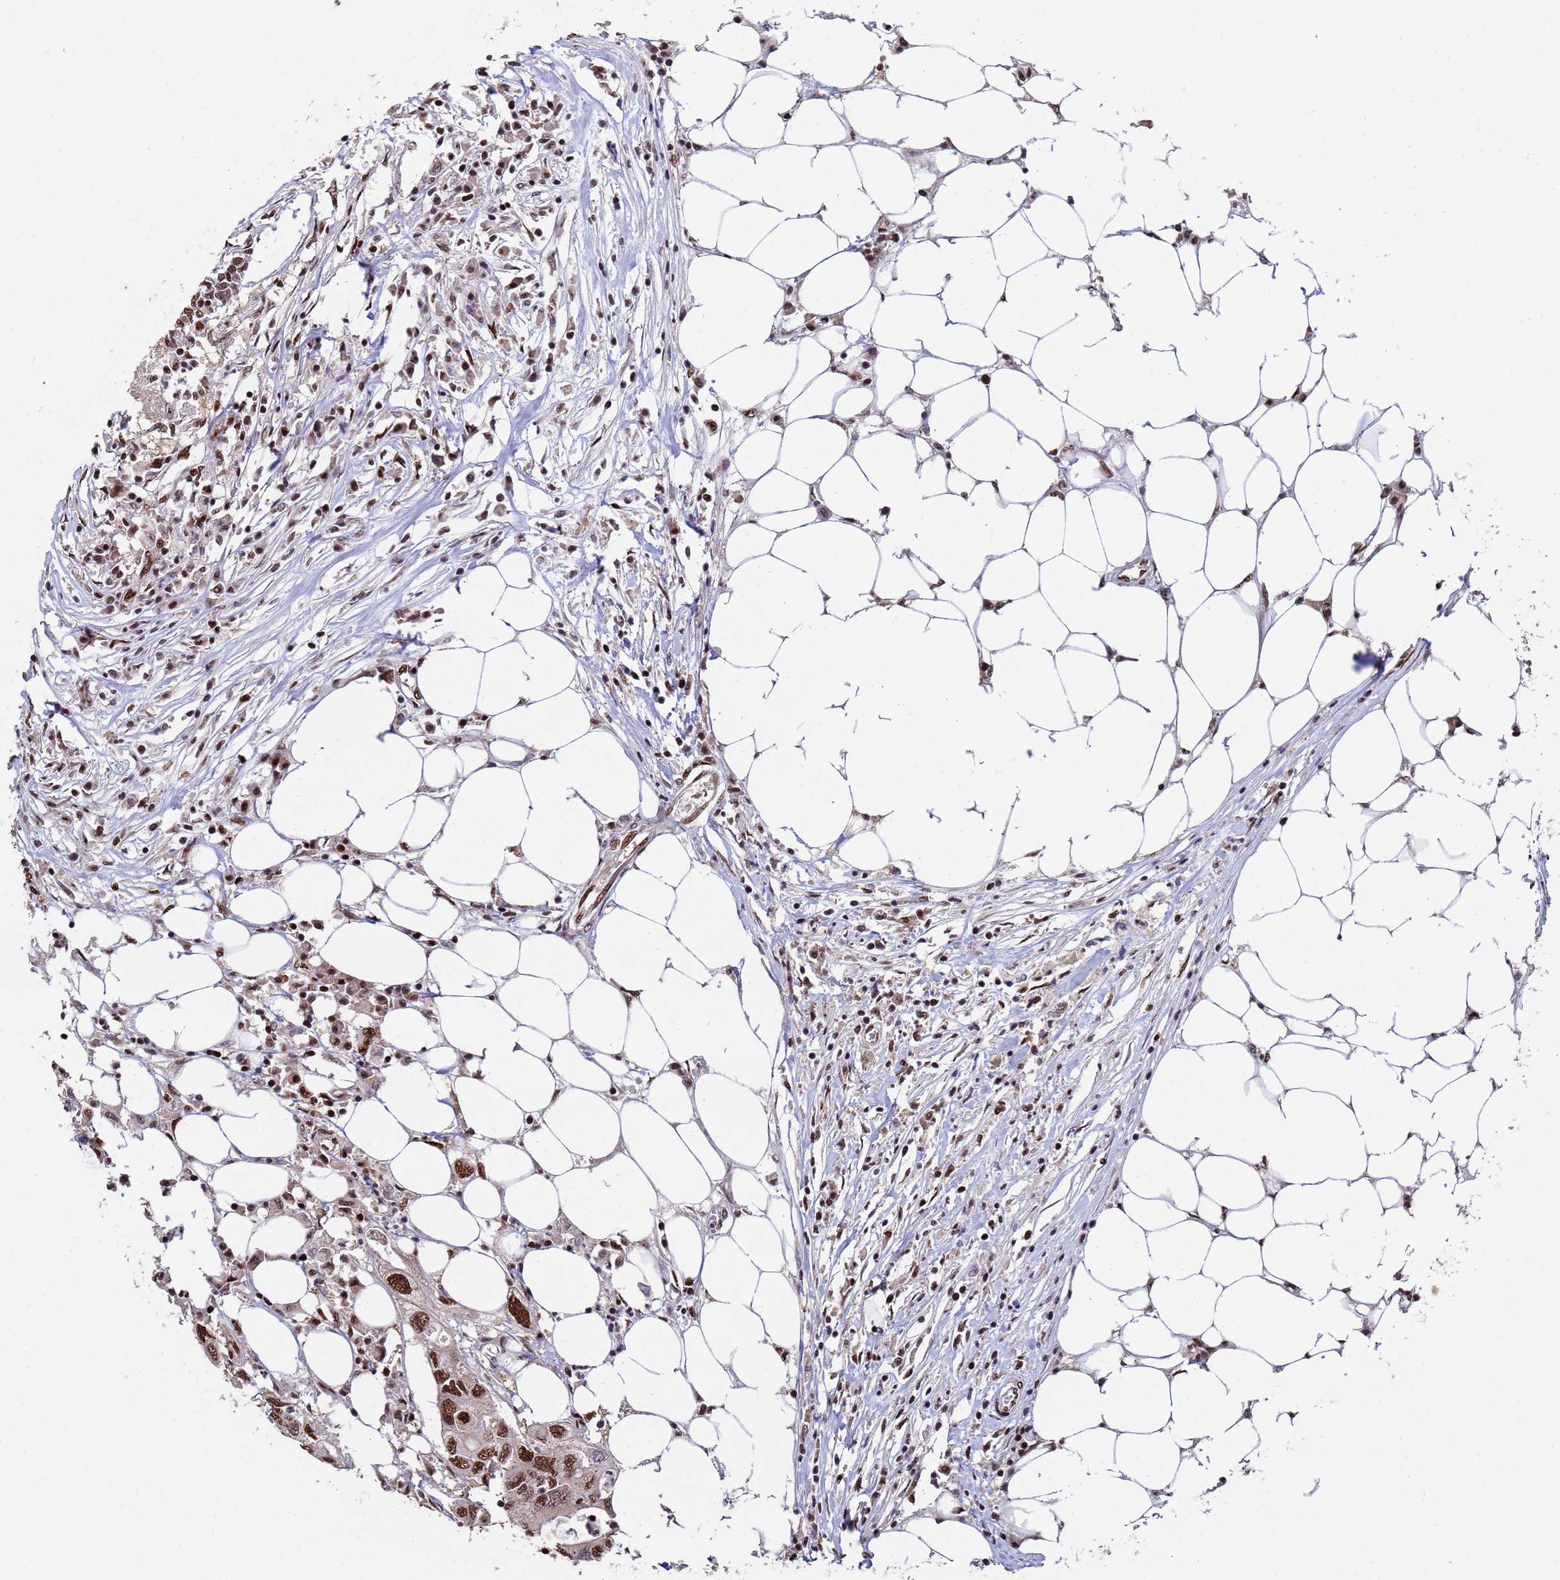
{"staining": {"intensity": "strong", "quantity": ">75%", "location": "nuclear"}, "tissue": "colorectal cancer", "cell_type": "Tumor cells", "image_type": "cancer", "snomed": [{"axis": "morphology", "description": "Adenocarcinoma, NOS"}, {"axis": "topography", "description": "Colon"}], "caption": "Protein expression by immunohistochemistry shows strong nuclear expression in approximately >75% of tumor cells in adenocarcinoma (colorectal).", "gene": "SF3B2", "patient": {"sex": "male", "age": 71}}